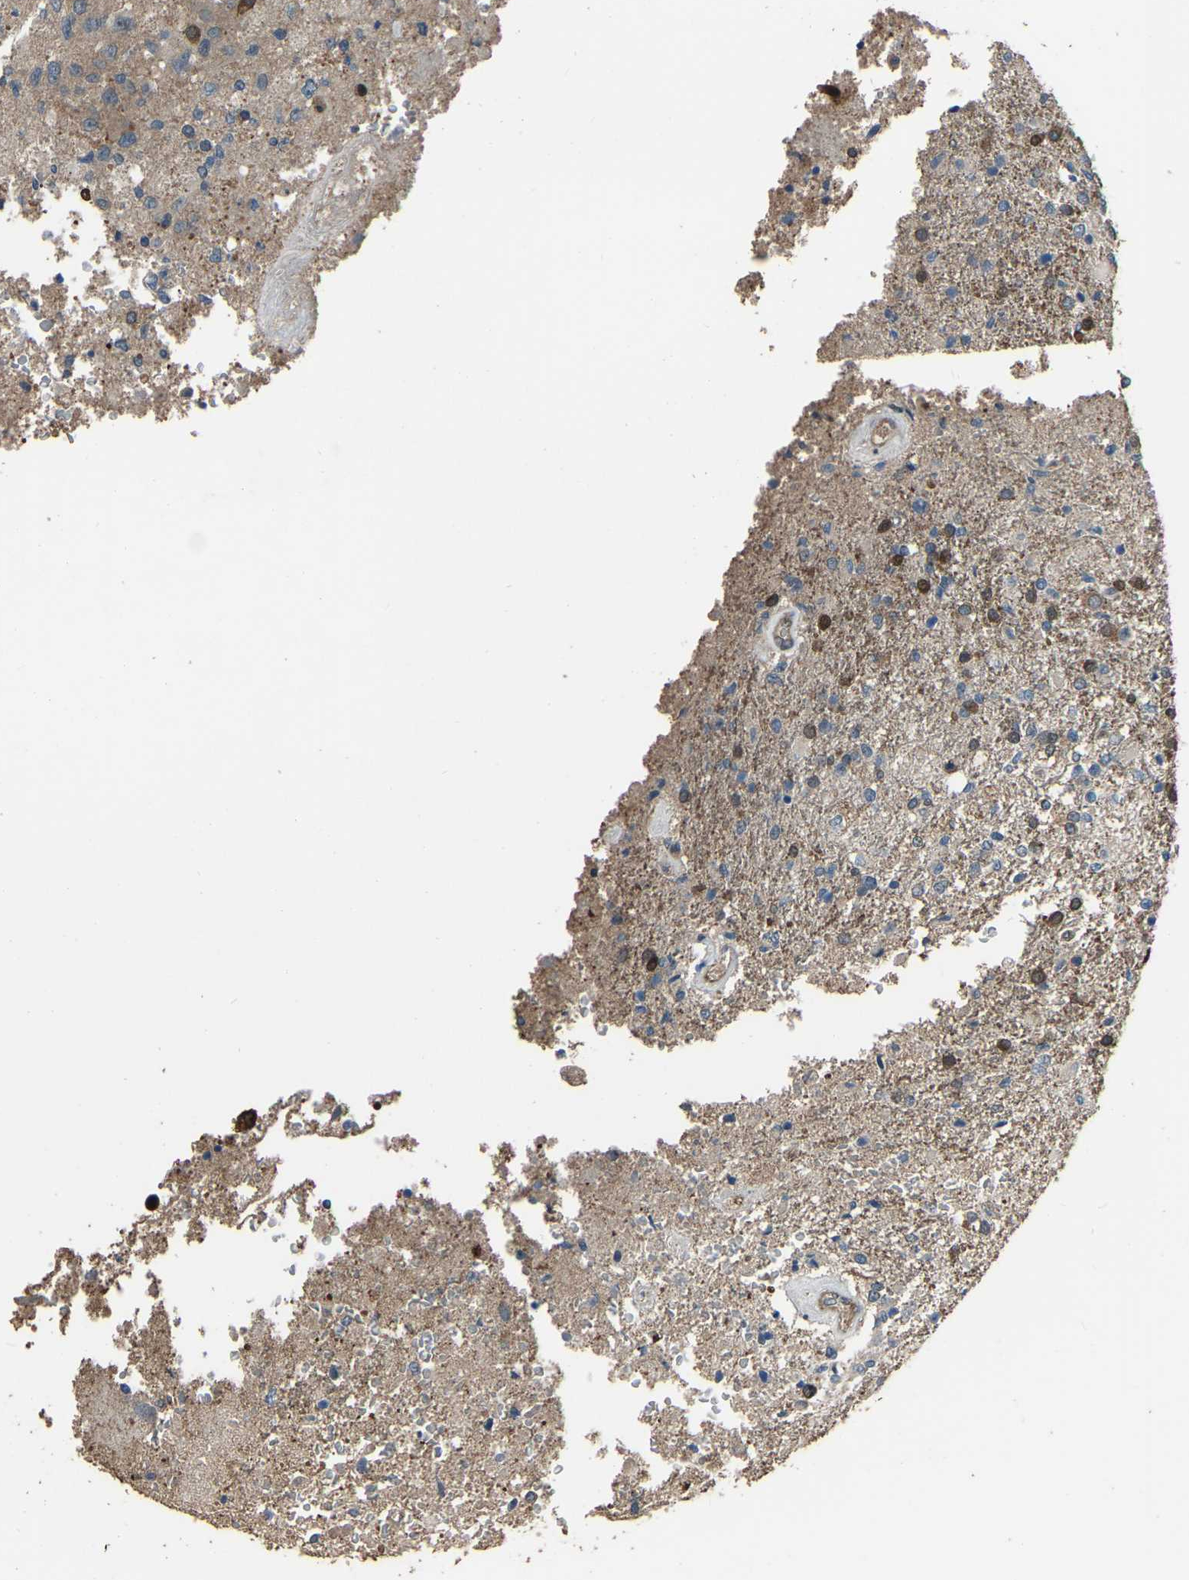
{"staining": {"intensity": "moderate", "quantity": "25%-75%", "location": "cytoplasmic/membranous"}, "tissue": "glioma", "cell_type": "Tumor cells", "image_type": "cancer", "snomed": [{"axis": "morphology", "description": "Normal tissue, NOS"}, {"axis": "morphology", "description": "Glioma, malignant, High grade"}, {"axis": "topography", "description": "Cerebral cortex"}], "caption": "This is an image of immunohistochemistry staining of malignant glioma (high-grade), which shows moderate positivity in the cytoplasmic/membranous of tumor cells.", "gene": "SLC4A2", "patient": {"sex": "male", "age": 77}}